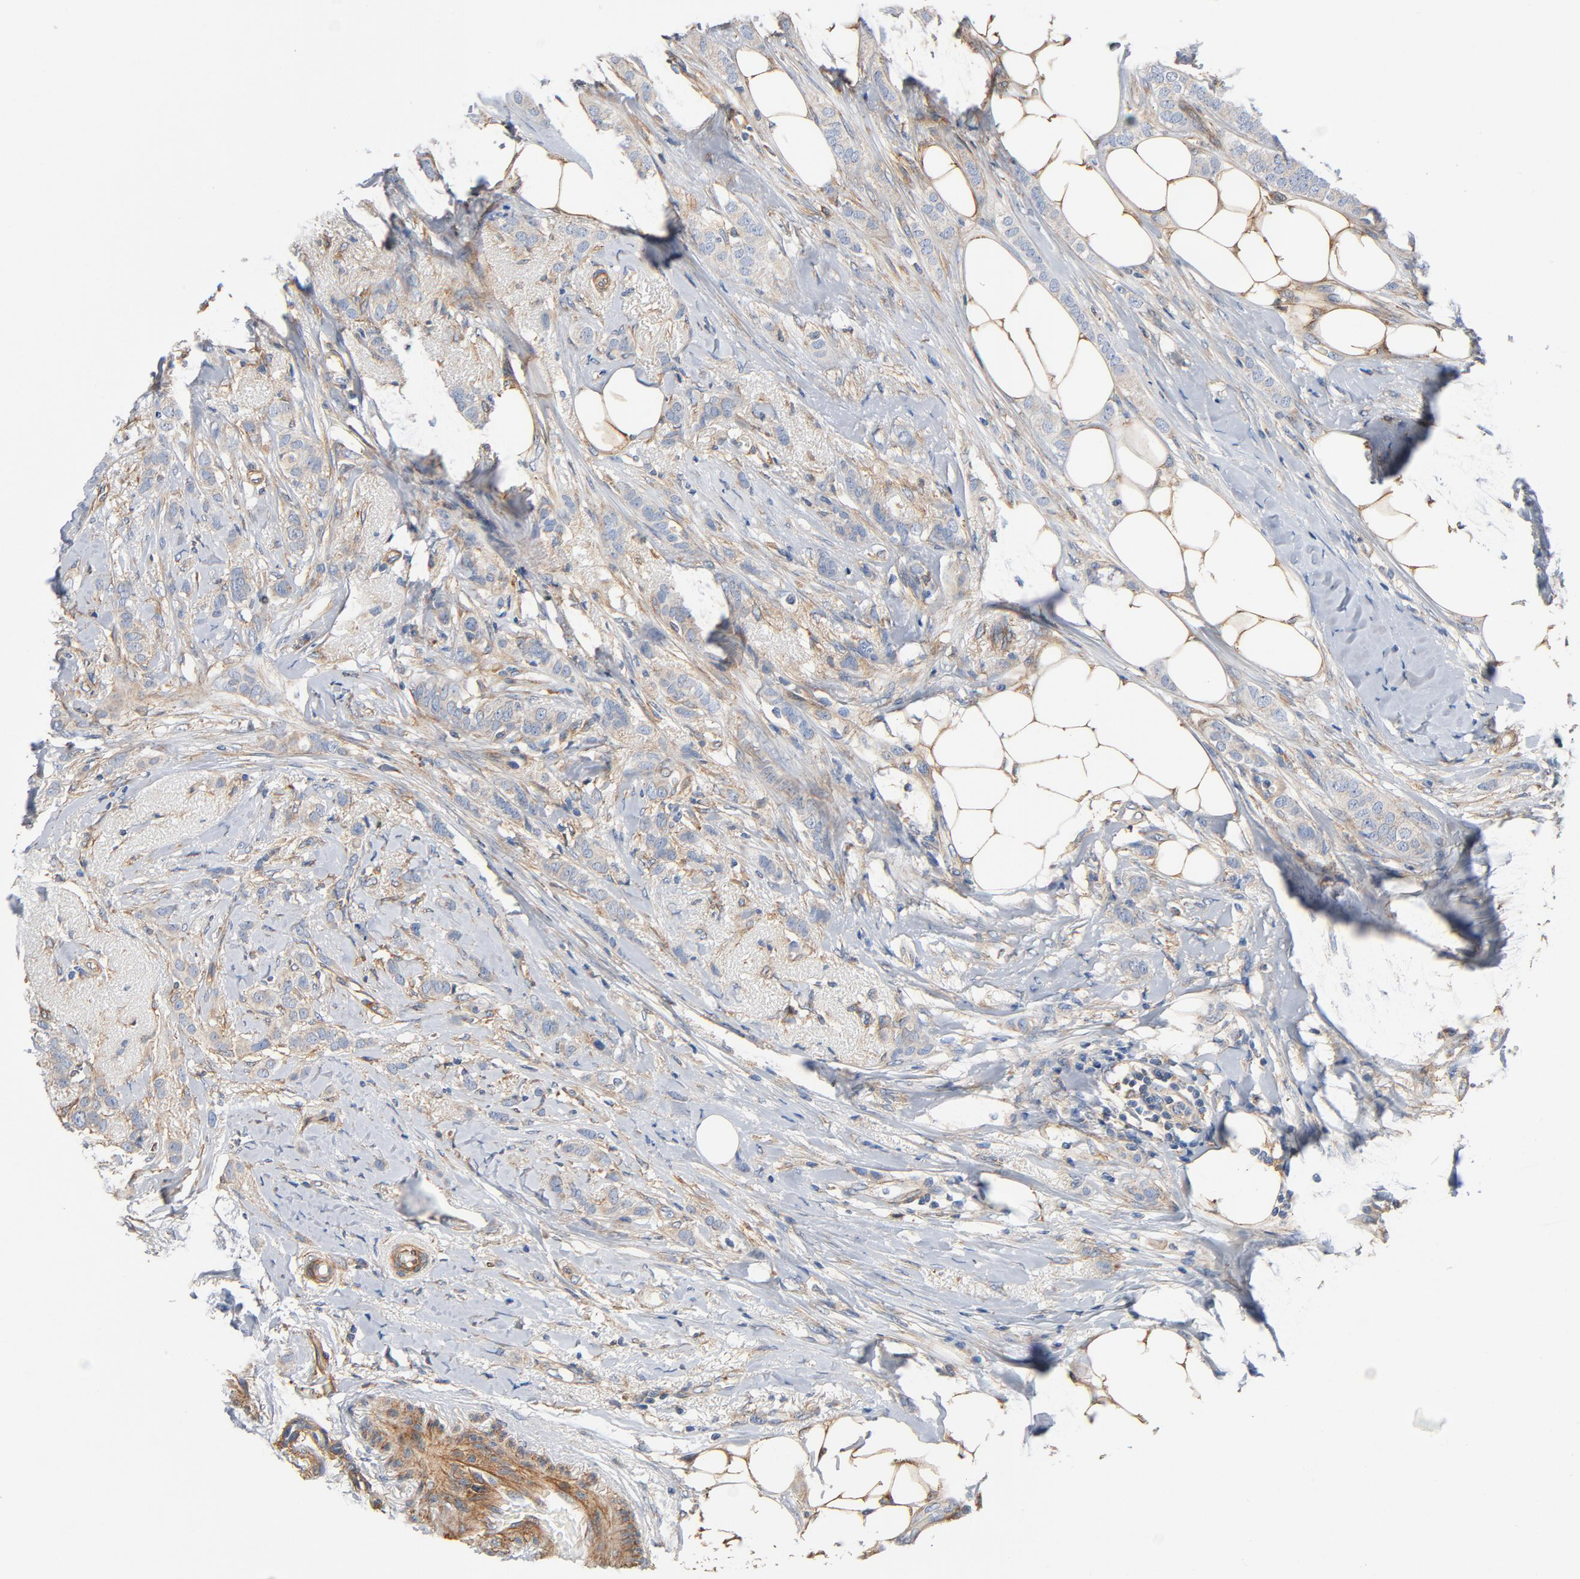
{"staining": {"intensity": "moderate", "quantity": "<25%", "location": "cytoplasmic/membranous"}, "tissue": "breast cancer", "cell_type": "Tumor cells", "image_type": "cancer", "snomed": [{"axis": "morphology", "description": "Lobular carcinoma"}, {"axis": "topography", "description": "Breast"}], "caption": "High-power microscopy captured an IHC histopathology image of breast cancer (lobular carcinoma), revealing moderate cytoplasmic/membranous positivity in approximately <25% of tumor cells.", "gene": "ILK", "patient": {"sex": "female", "age": 55}}